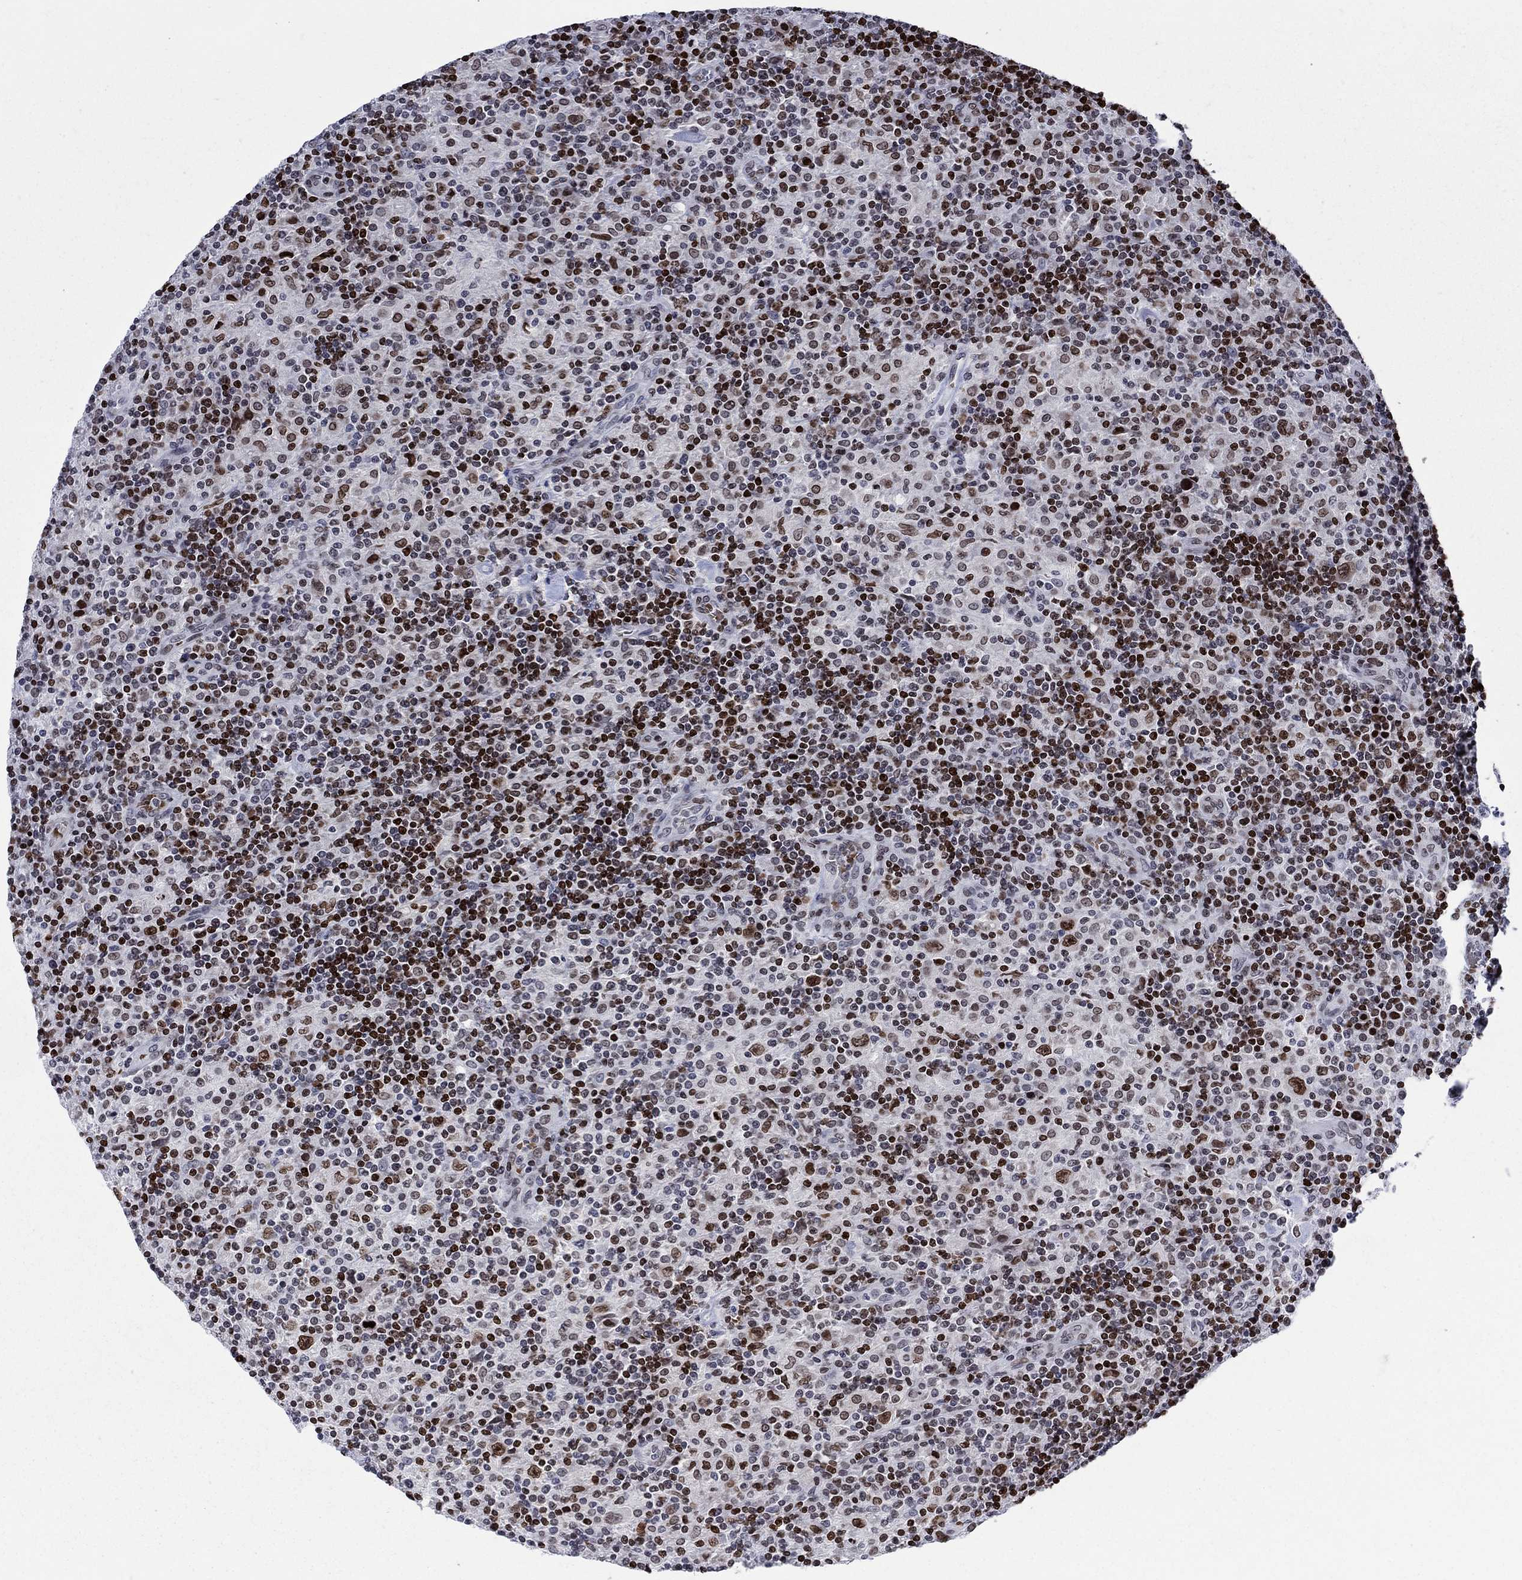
{"staining": {"intensity": "strong", "quantity": "25%-75%", "location": "nuclear"}, "tissue": "lymphoma", "cell_type": "Tumor cells", "image_type": "cancer", "snomed": [{"axis": "morphology", "description": "Hodgkin's disease, NOS"}, {"axis": "topography", "description": "Lymph node"}], "caption": "Immunohistochemistry (IHC) image of human lymphoma stained for a protein (brown), which demonstrates high levels of strong nuclear staining in approximately 25%-75% of tumor cells.", "gene": "HMGA1", "patient": {"sex": "male", "age": 70}}